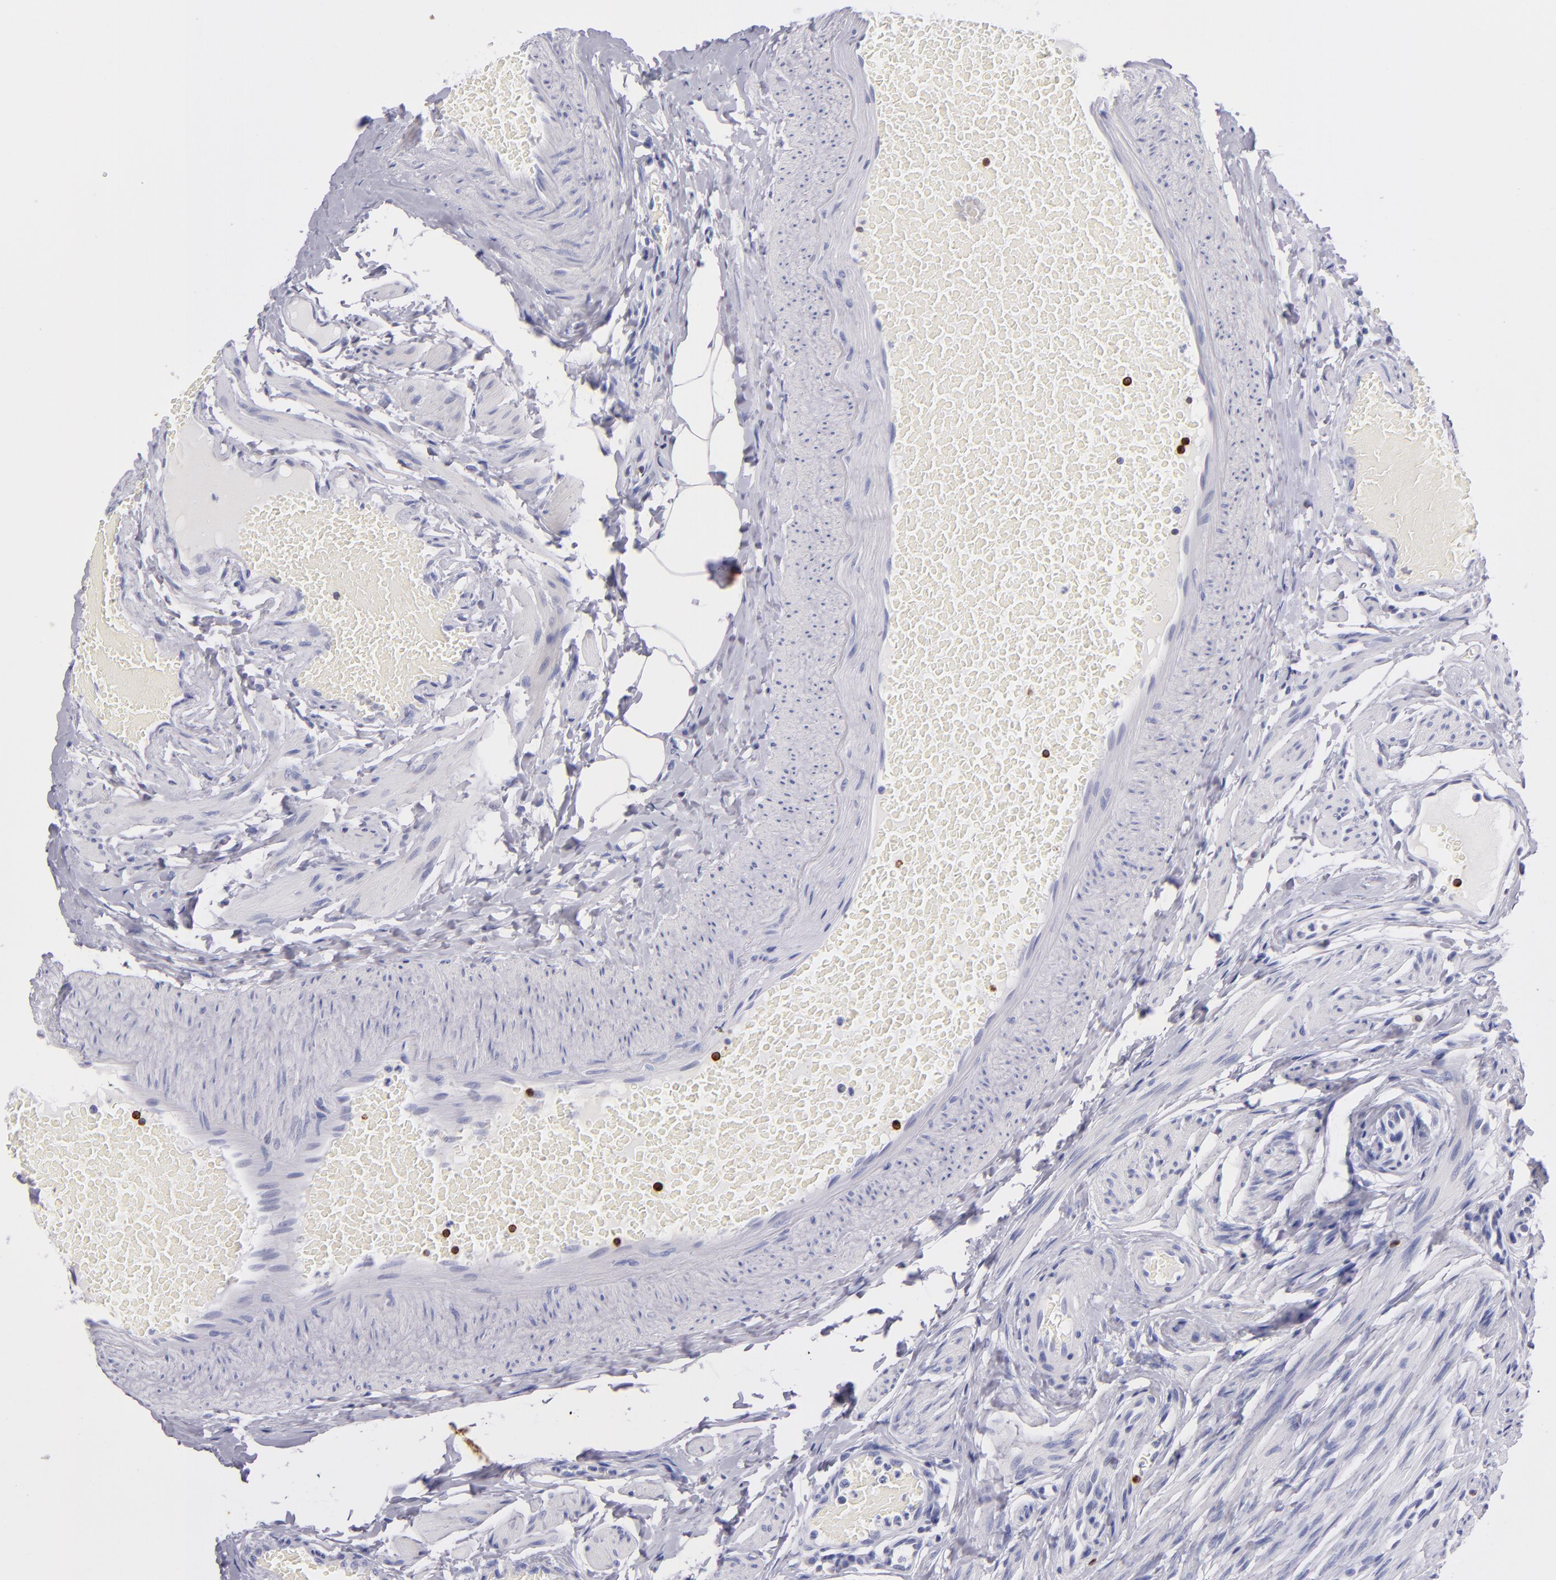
{"staining": {"intensity": "negative", "quantity": "none", "location": "none"}, "tissue": "fallopian tube", "cell_type": "Glandular cells", "image_type": "normal", "snomed": [{"axis": "morphology", "description": "Normal tissue, NOS"}, {"axis": "topography", "description": "Fallopian tube"}, {"axis": "topography", "description": "Ovary"}], "caption": "Human fallopian tube stained for a protein using IHC displays no expression in glandular cells.", "gene": "PRF1", "patient": {"sex": "female", "age": 51}}